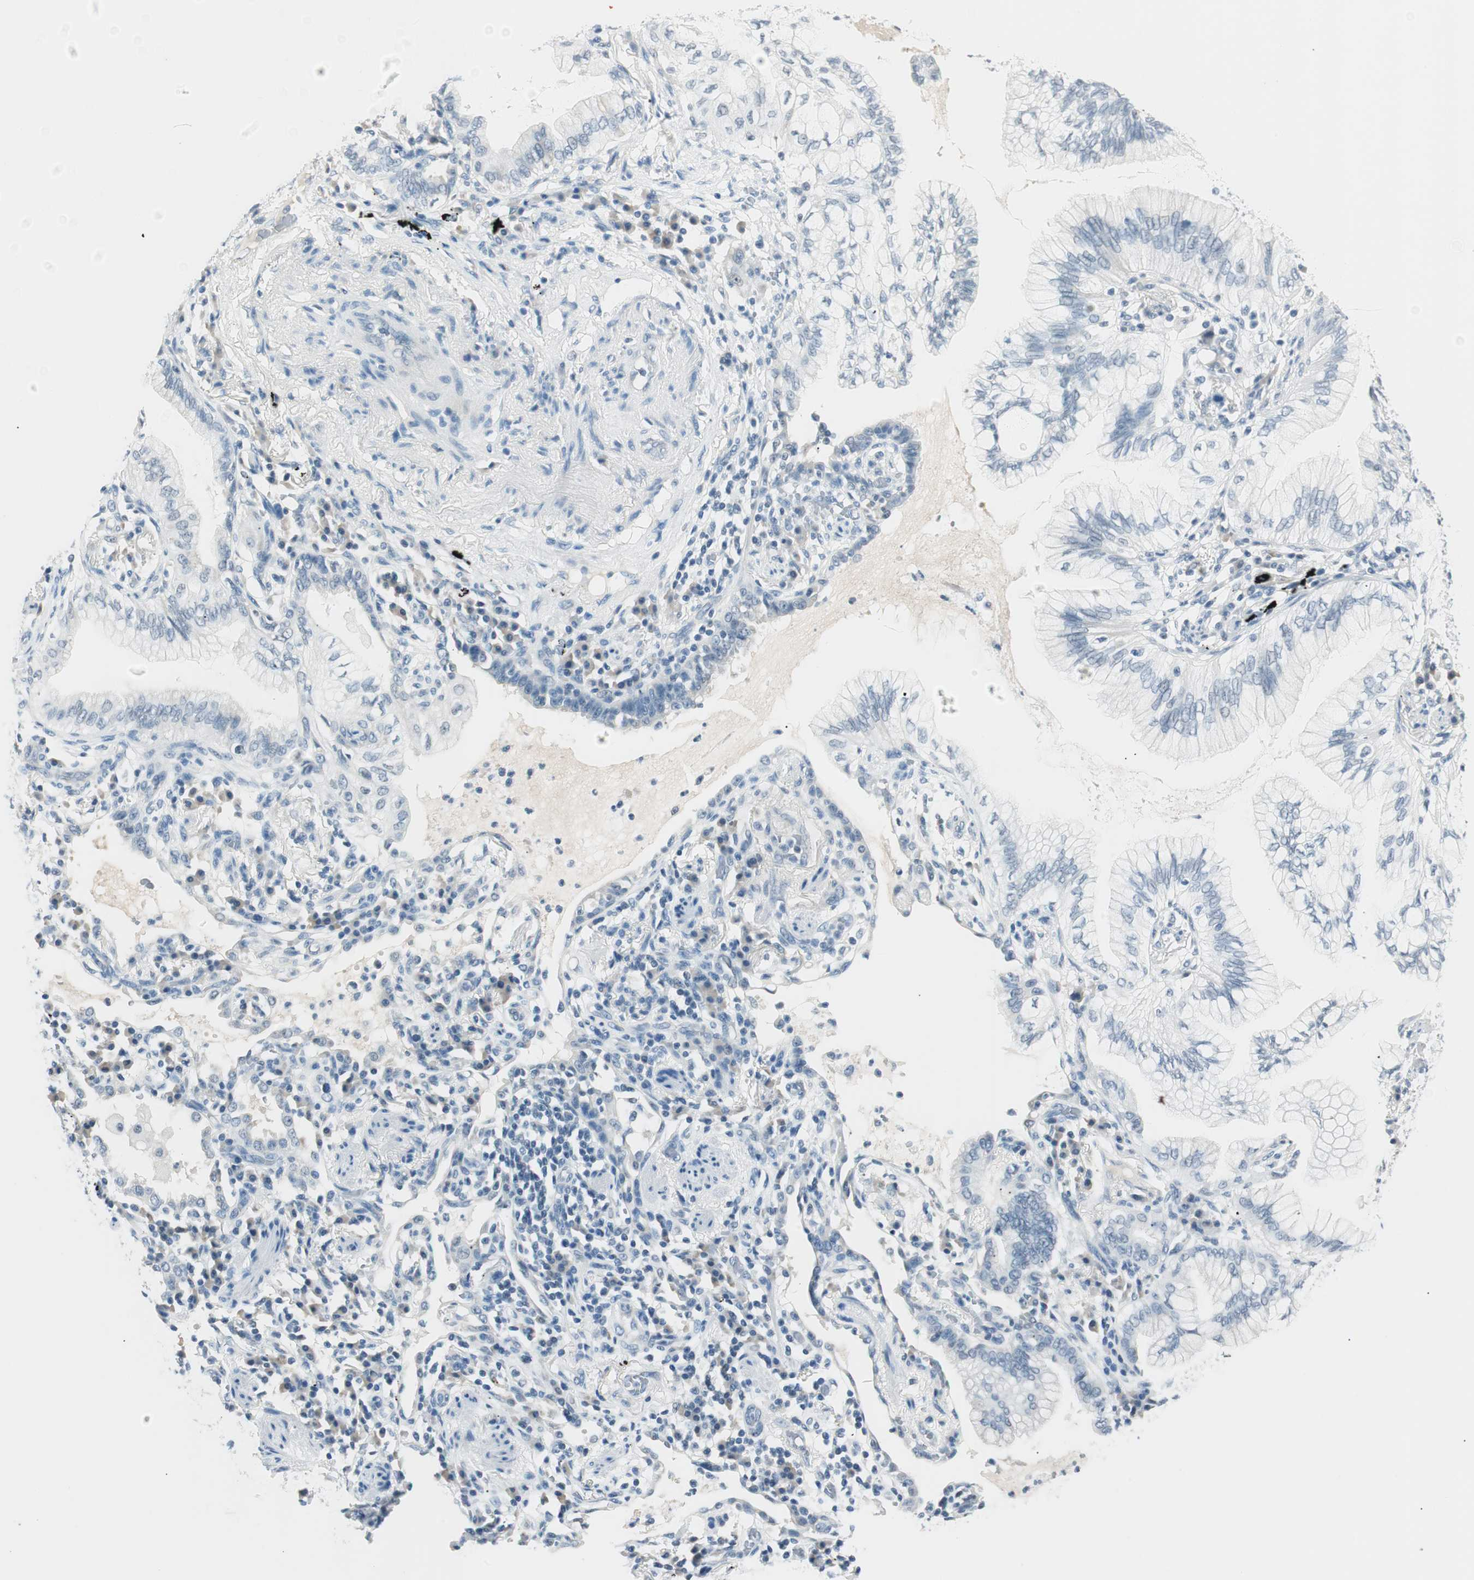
{"staining": {"intensity": "negative", "quantity": "none", "location": "none"}, "tissue": "lung cancer", "cell_type": "Tumor cells", "image_type": "cancer", "snomed": [{"axis": "morphology", "description": "Adenocarcinoma, NOS"}, {"axis": "topography", "description": "Lung"}], "caption": "Immunohistochemistry (IHC) image of neoplastic tissue: human lung adenocarcinoma stained with DAB (3,3'-diaminobenzidine) demonstrates no significant protein expression in tumor cells. (DAB (3,3'-diaminobenzidine) IHC with hematoxylin counter stain).", "gene": "HOXB13", "patient": {"sex": "female", "age": 70}}